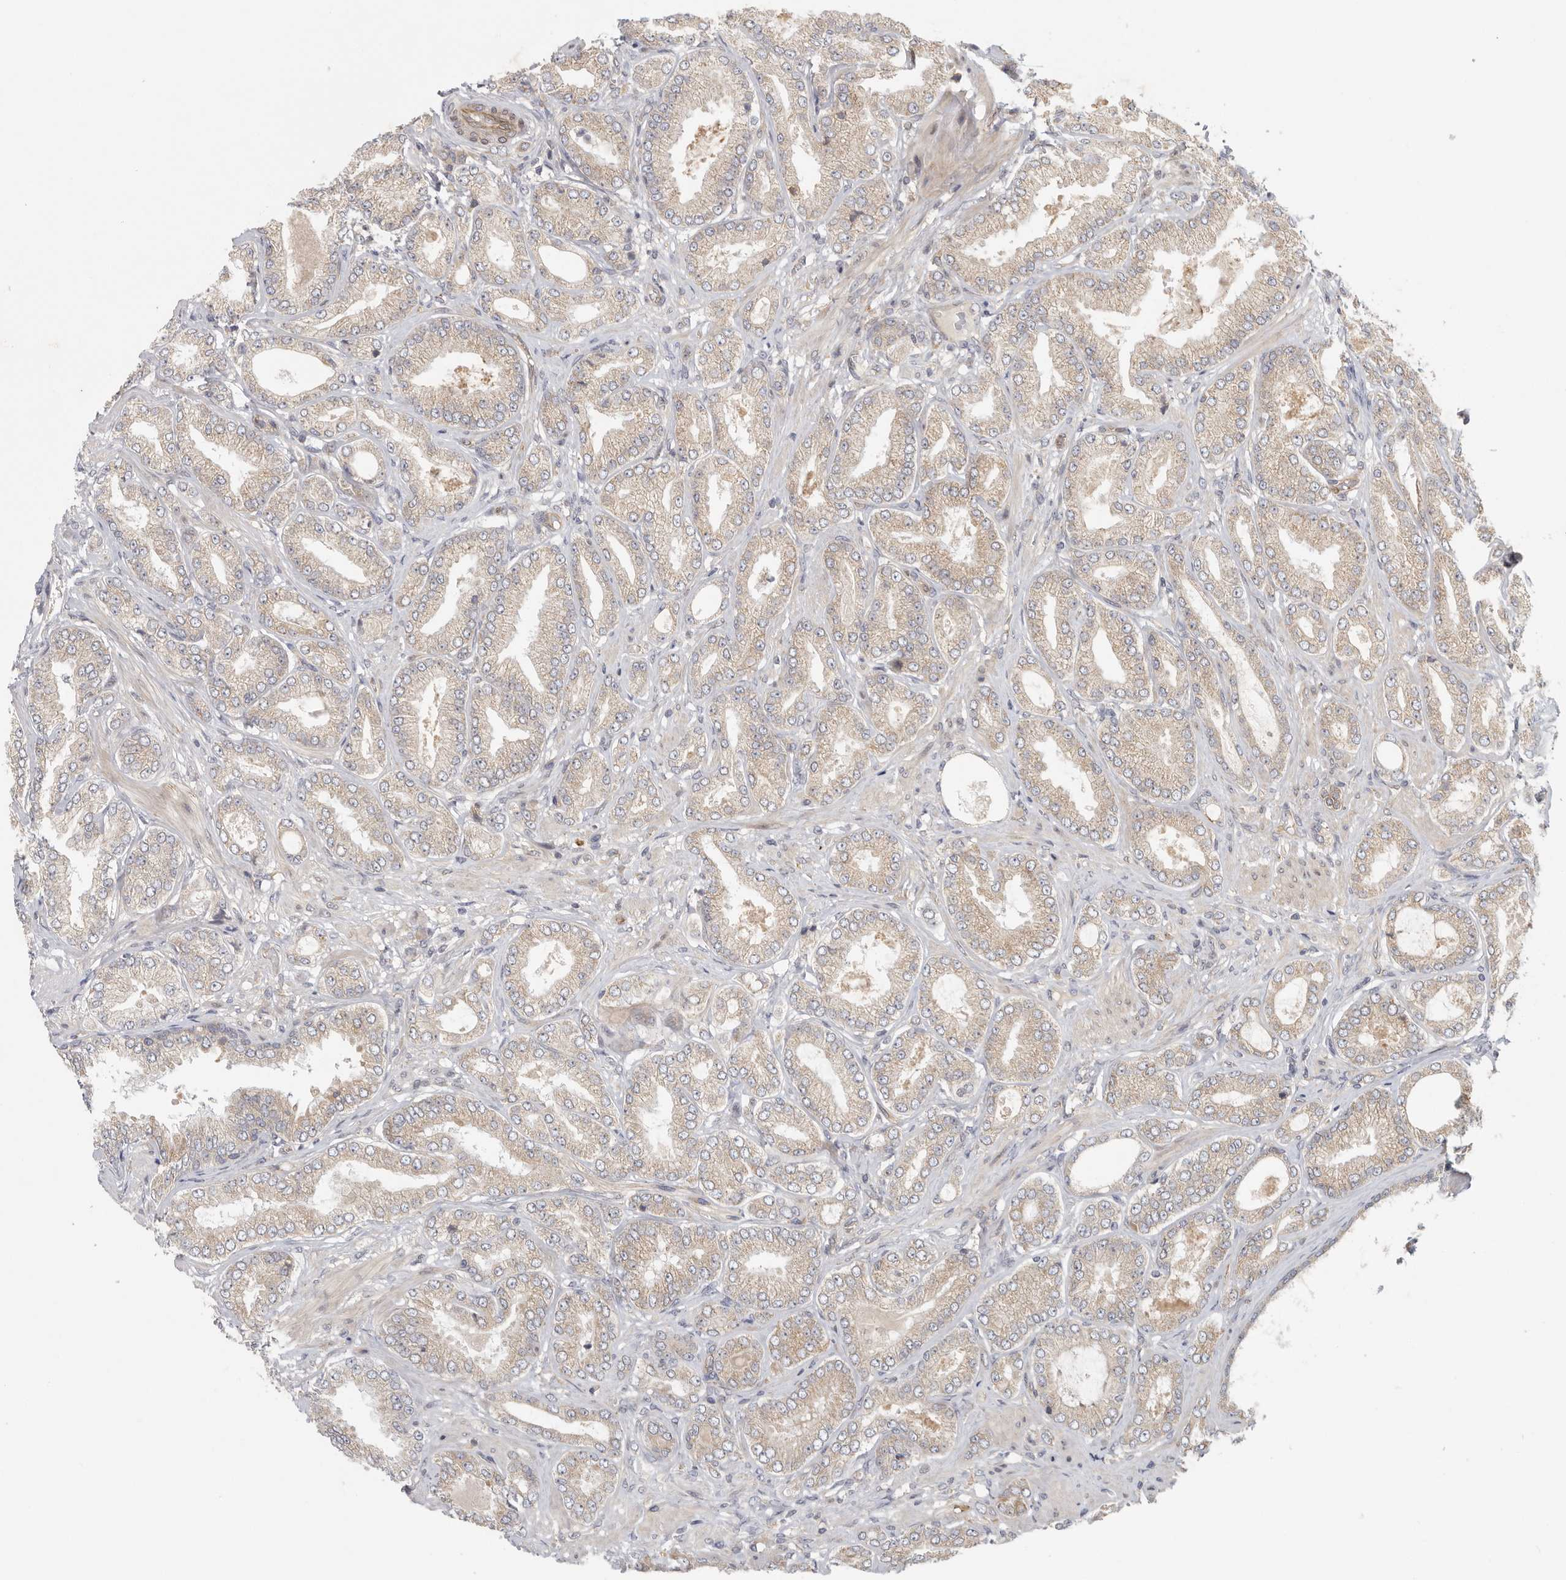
{"staining": {"intensity": "weak", "quantity": "25%-75%", "location": "cytoplasmic/membranous"}, "tissue": "prostate cancer", "cell_type": "Tumor cells", "image_type": "cancer", "snomed": [{"axis": "morphology", "description": "Adenocarcinoma, Low grade"}, {"axis": "topography", "description": "Prostate"}], "caption": "DAB immunohistochemical staining of human prostate cancer (adenocarcinoma (low-grade)) shows weak cytoplasmic/membranous protein expression in approximately 25%-75% of tumor cells. Immunohistochemistry stains the protein in brown and the nuclei are stained blue.", "gene": "BCAP29", "patient": {"sex": "male", "age": 63}}